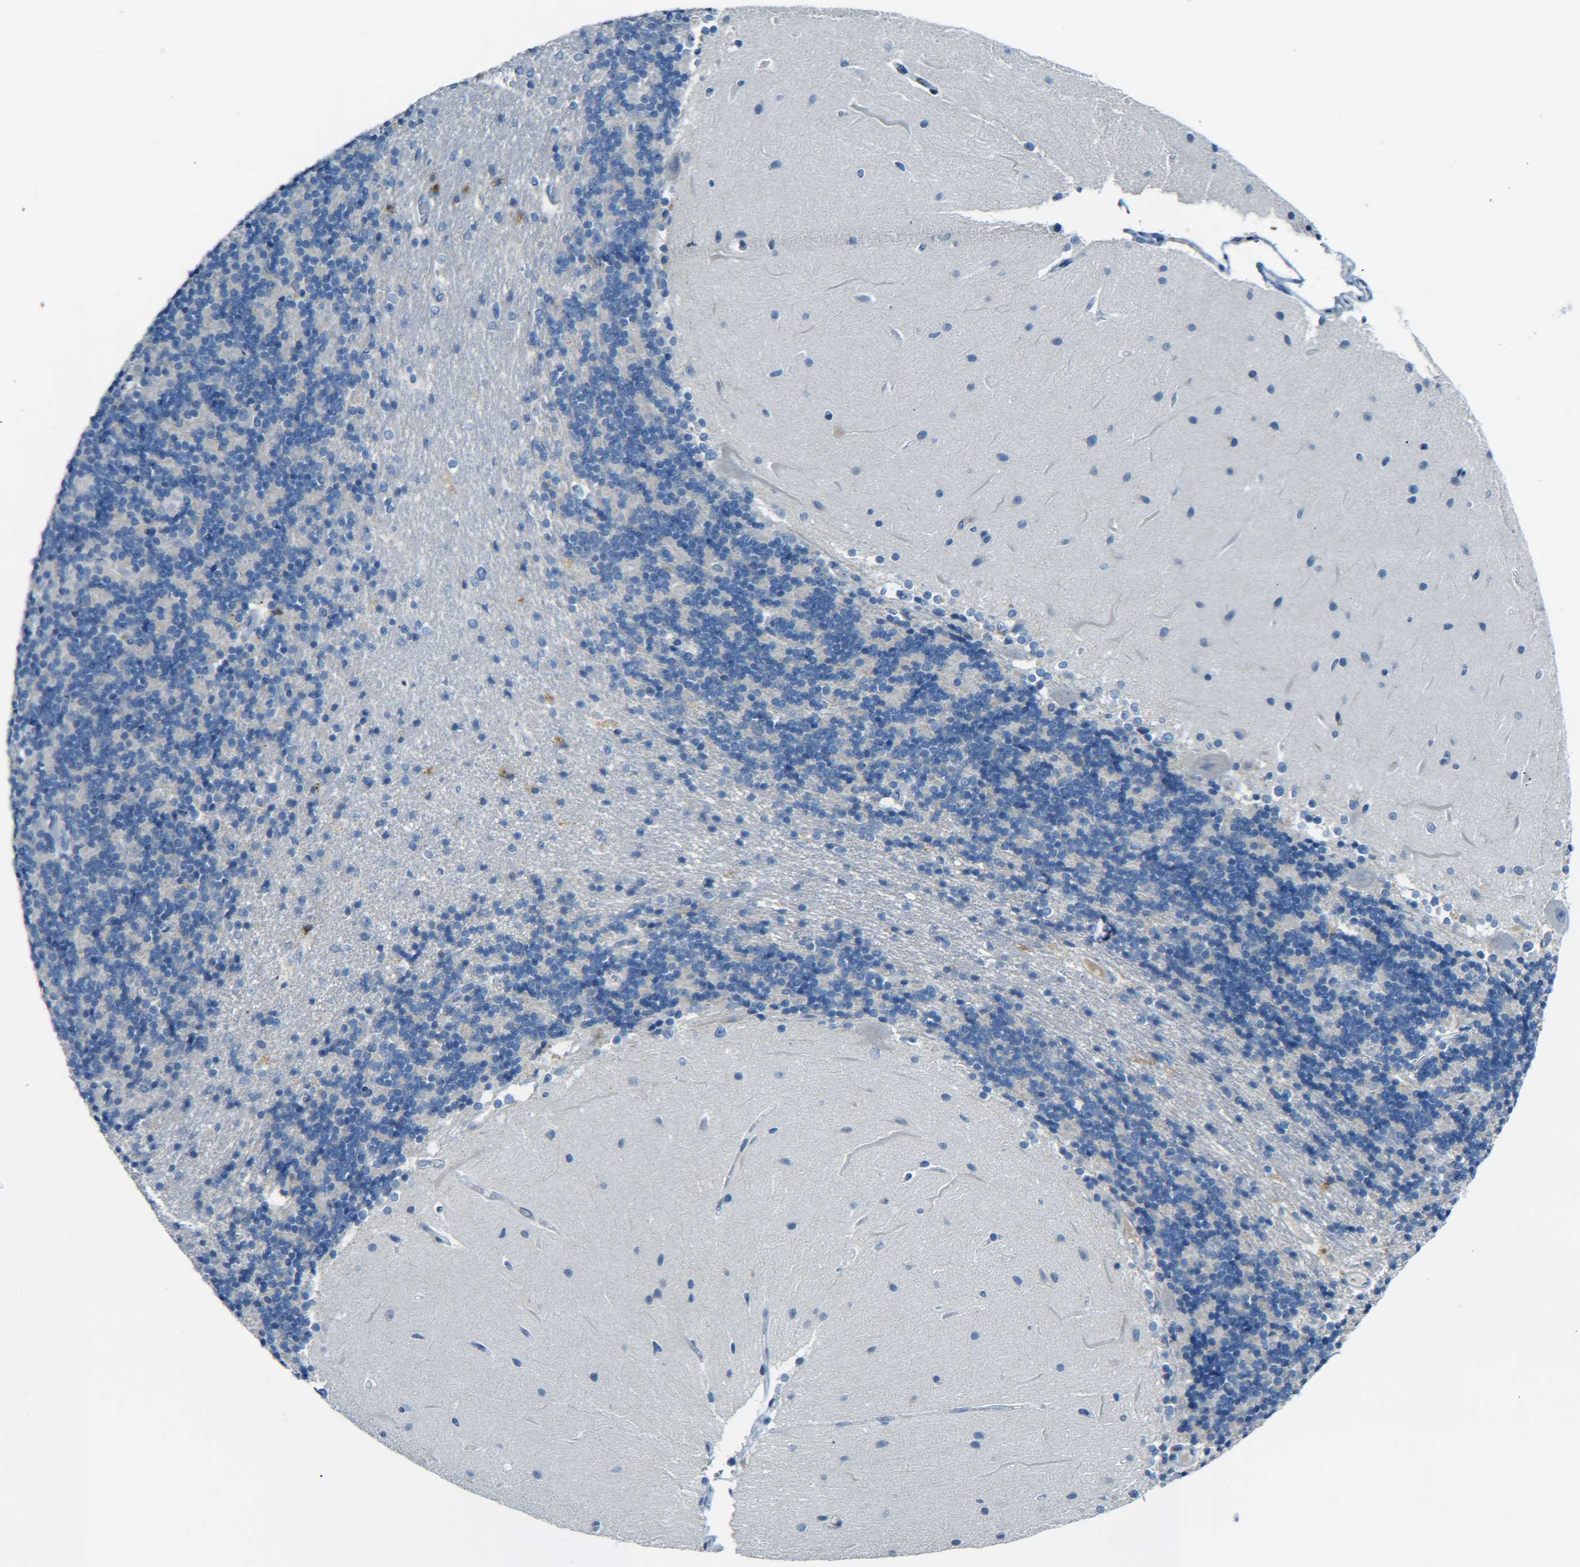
{"staining": {"intensity": "negative", "quantity": "none", "location": "none"}, "tissue": "cerebellum", "cell_type": "Cells in granular layer", "image_type": "normal", "snomed": [{"axis": "morphology", "description": "Normal tissue, NOS"}, {"axis": "topography", "description": "Cerebellum"}], "caption": "Cells in granular layer show no significant staining in benign cerebellum. (Brightfield microscopy of DAB immunohistochemistry (IHC) at high magnification).", "gene": "C15orf48", "patient": {"sex": "female", "age": 54}}